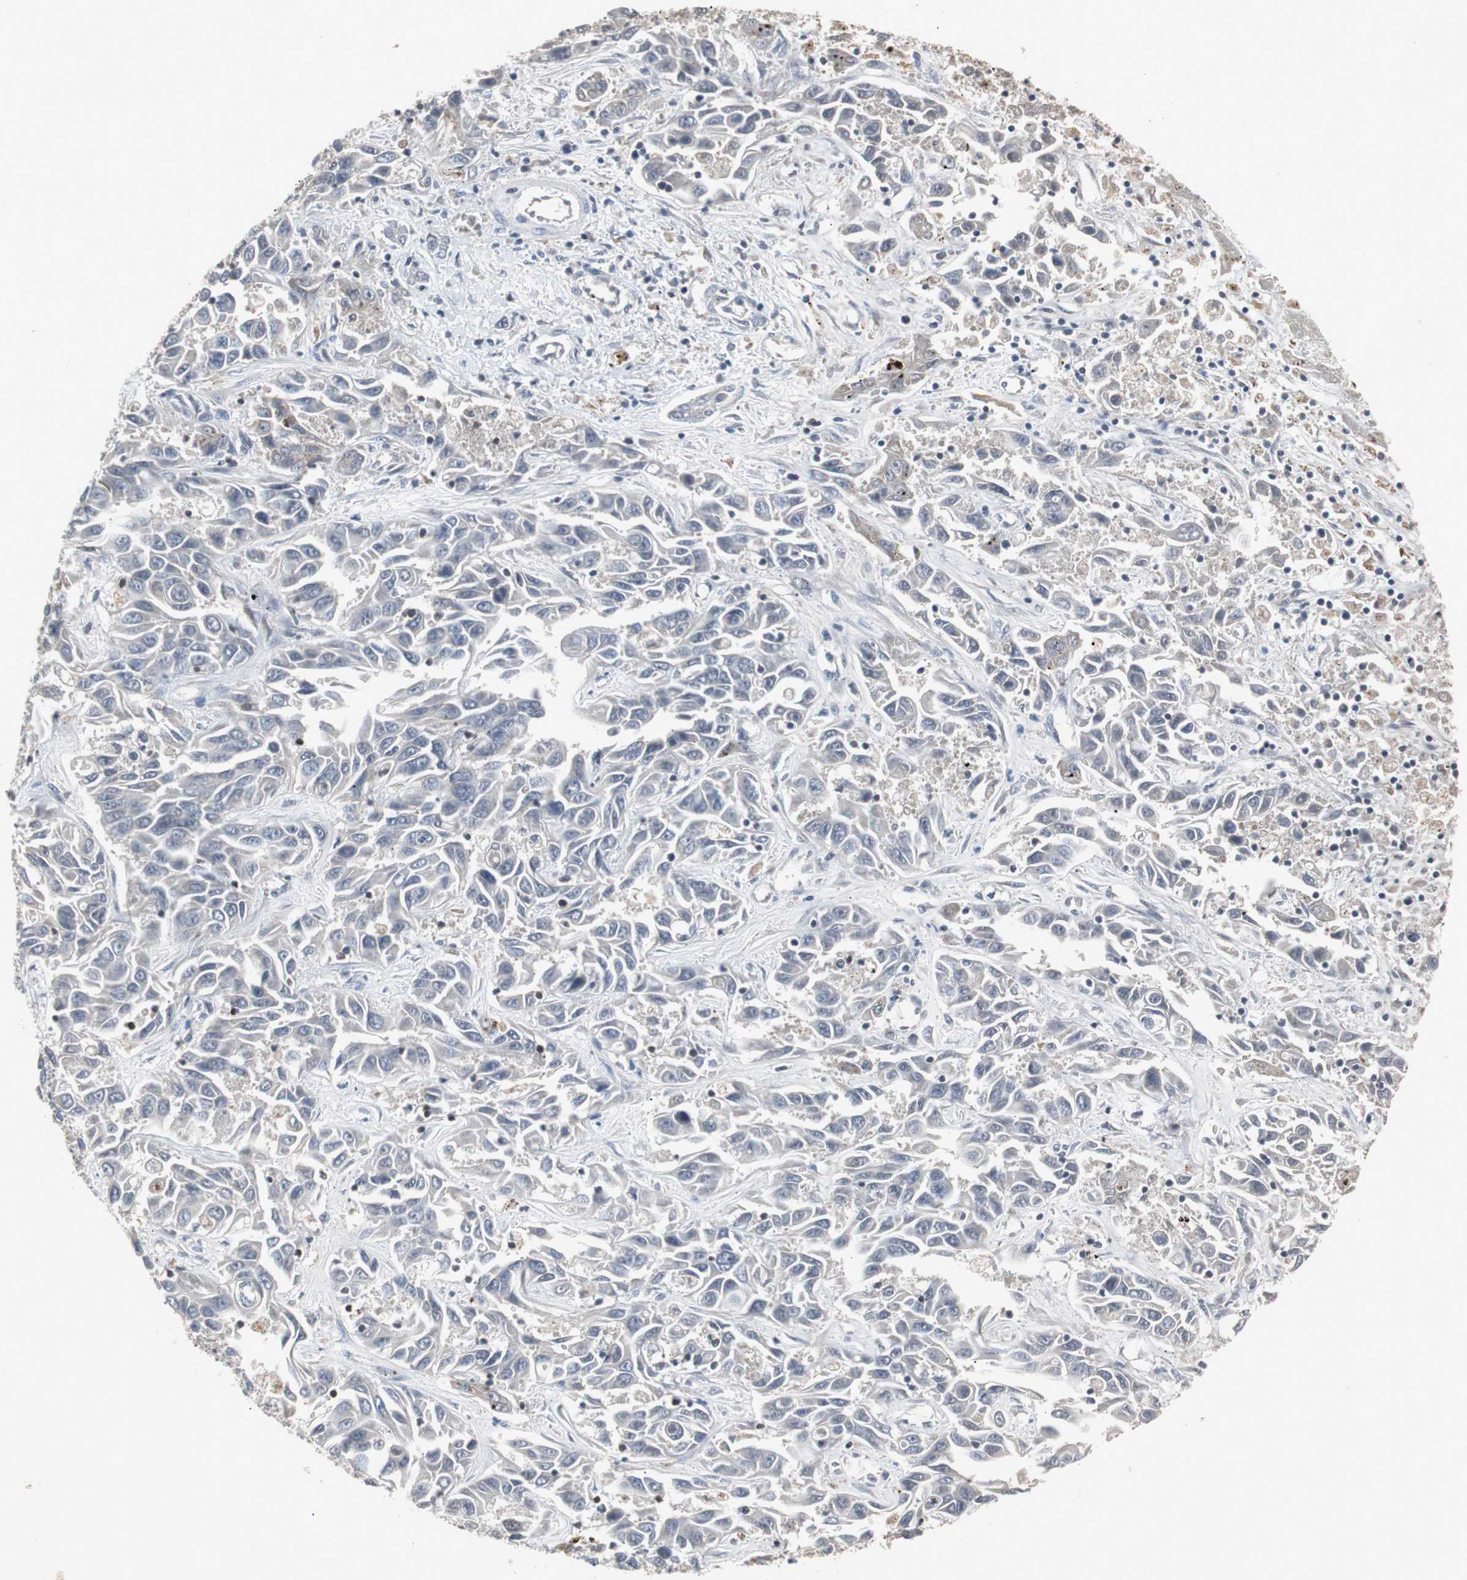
{"staining": {"intensity": "negative", "quantity": "none", "location": "none"}, "tissue": "liver cancer", "cell_type": "Tumor cells", "image_type": "cancer", "snomed": [{"axis": "morphology", "description": "Cholangiocarcinoma"}, {"axis": "topography", "description": "Liver"}], "caption": "A micrograph of human liver cancer (cholangiocarcinoma) is negative for staining in tumor cells.", "gene": "ZNF396", "patient": {"sex": "female", "age": 52}}